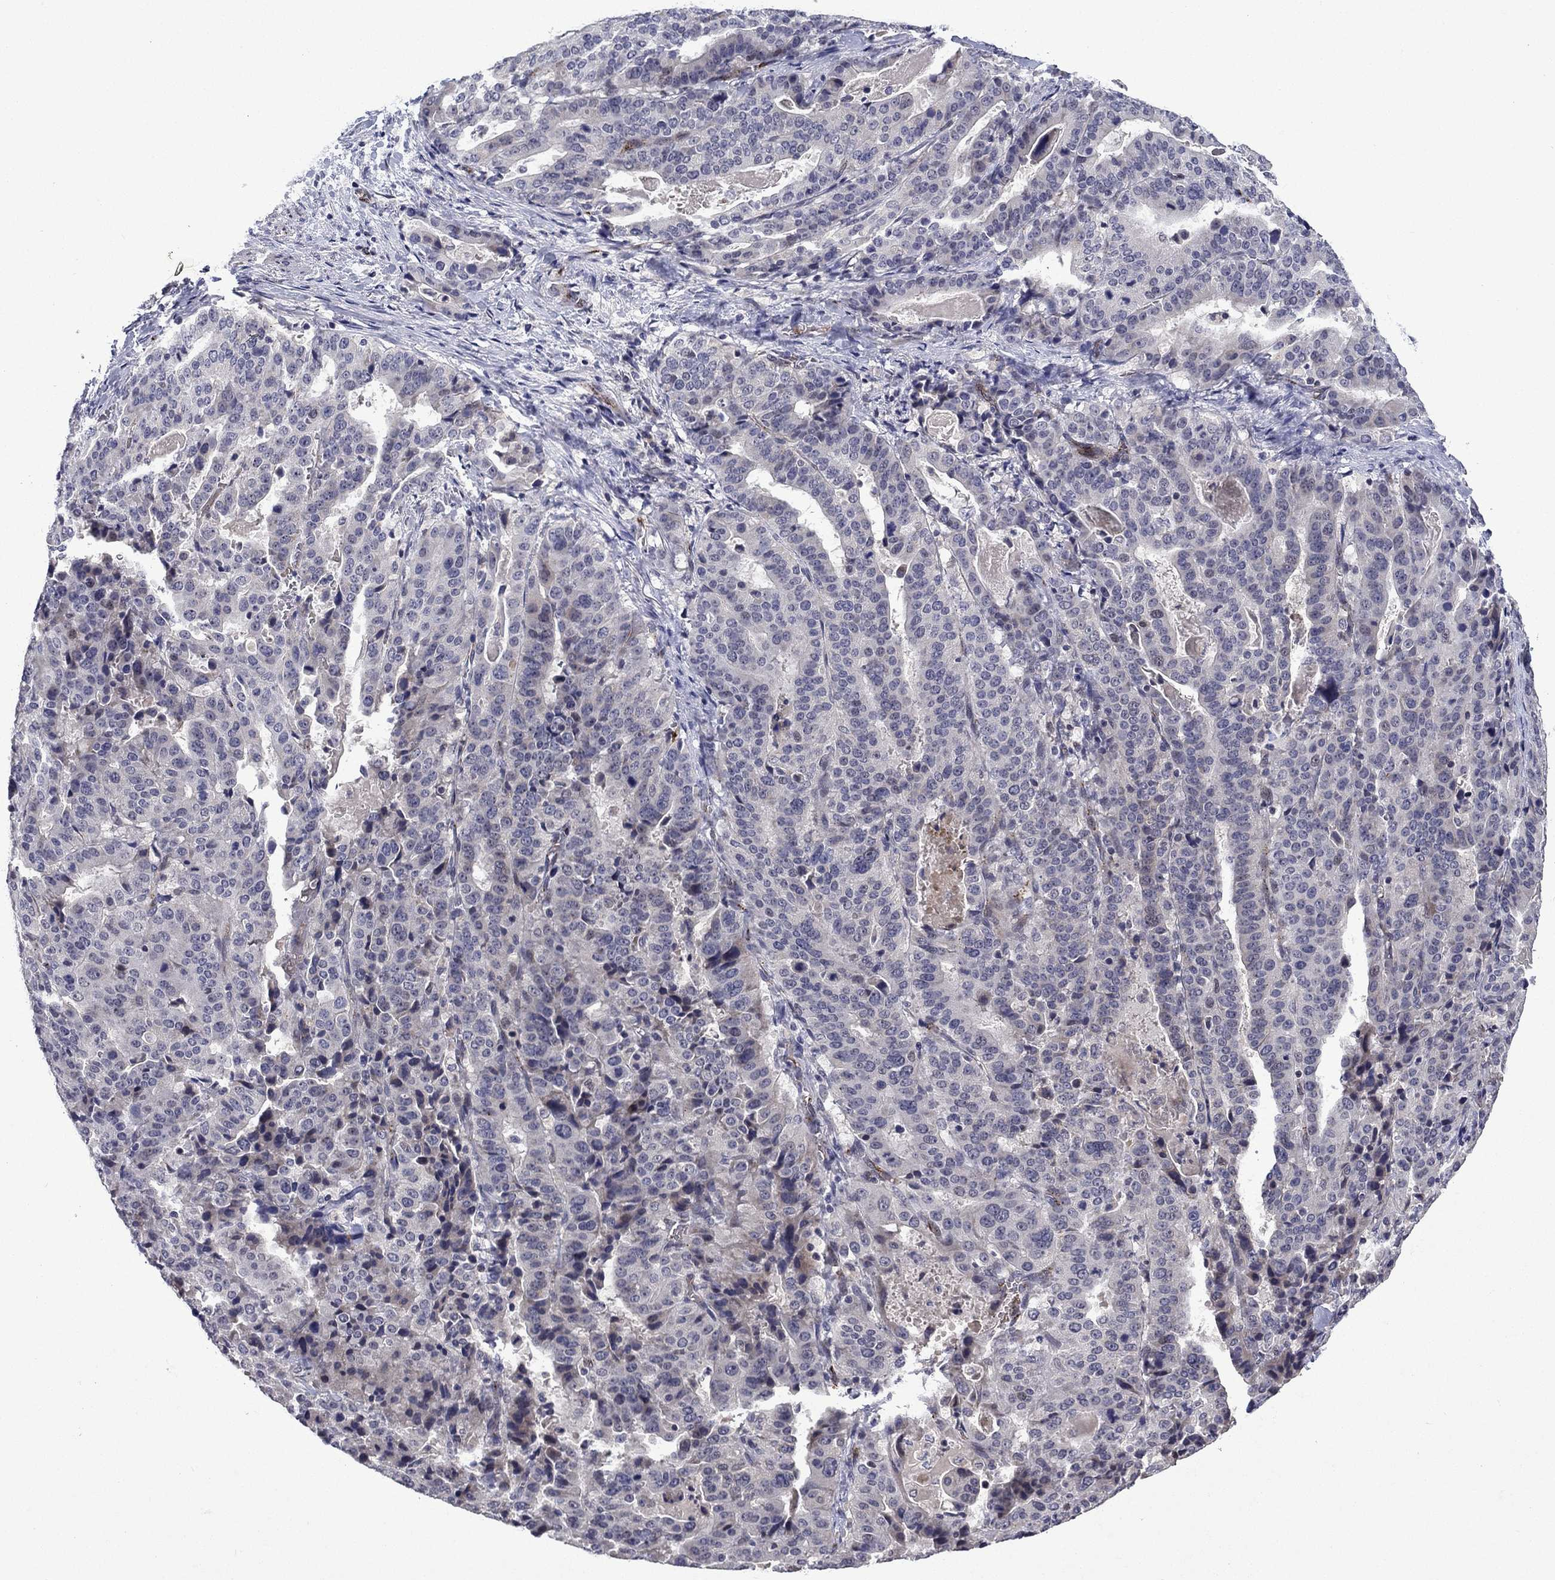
{"staining": {"intensity": "negative", "quantity": "none", "location": "none"}, "tissue": "stomach cancer", "cell_type": "Tumor cells", "image_type": "cancer", "snomed": [{"axis": "morphology", "description": "Adenocarcinoma, NOS"}, {"axis": "topography", "description": "Stomach"}], "caption": "DAB (3,3'-diaminobenzidine) immunohistochemical staining of human stomach adenocarcinoma exhibits no significant expression in tumor cells.", "gene": "SLITRK1", "patient": {"sex": "male", "age": 48}}